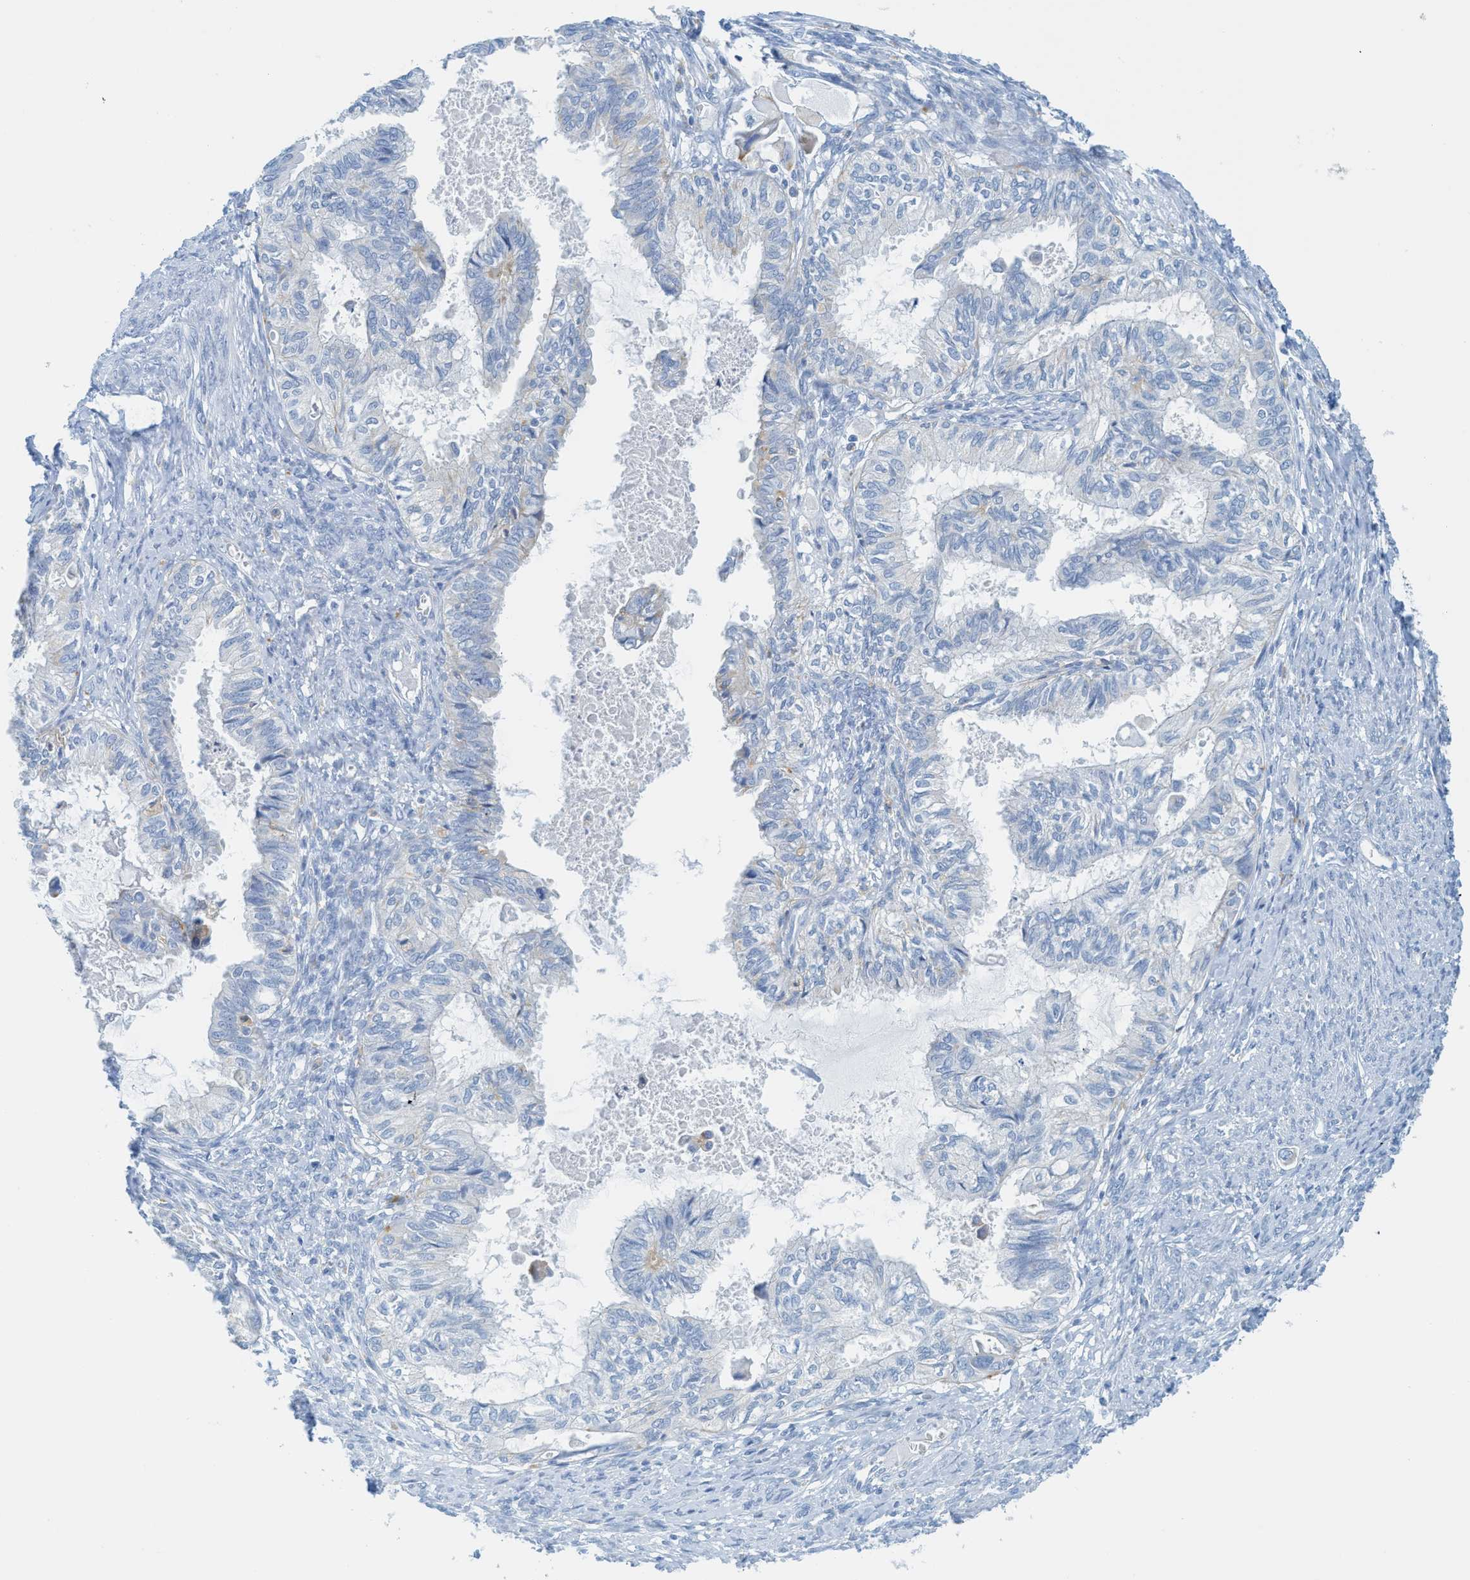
{"staining": {"intensity": "negative", "quantity": "none", "location": "none"}, "tissue": "cervical cancer", "cell_type": "Tumor cells", "image_type": "cancer", "snomed": [{"axis": "morphology", "description": "Normal tissue, NOS"}, {"axis": "morphology", "description": "Adenocarcinoma, NOS"}, {"axis": "topography", "description": "Cervix"}, {"axis": "topography", "description": "Endometrium"}], "caption": "High power microscopy micrograph of an immunohistochemistry image of cervical cancer (adenocarcinoma), revealing no significant staining in tumor cells. (DAB (3,3'-diaminobenzidine) IHC, high magnification).", "gene": "C21orf62", "patient": {"sex": "female", "age": 86}}